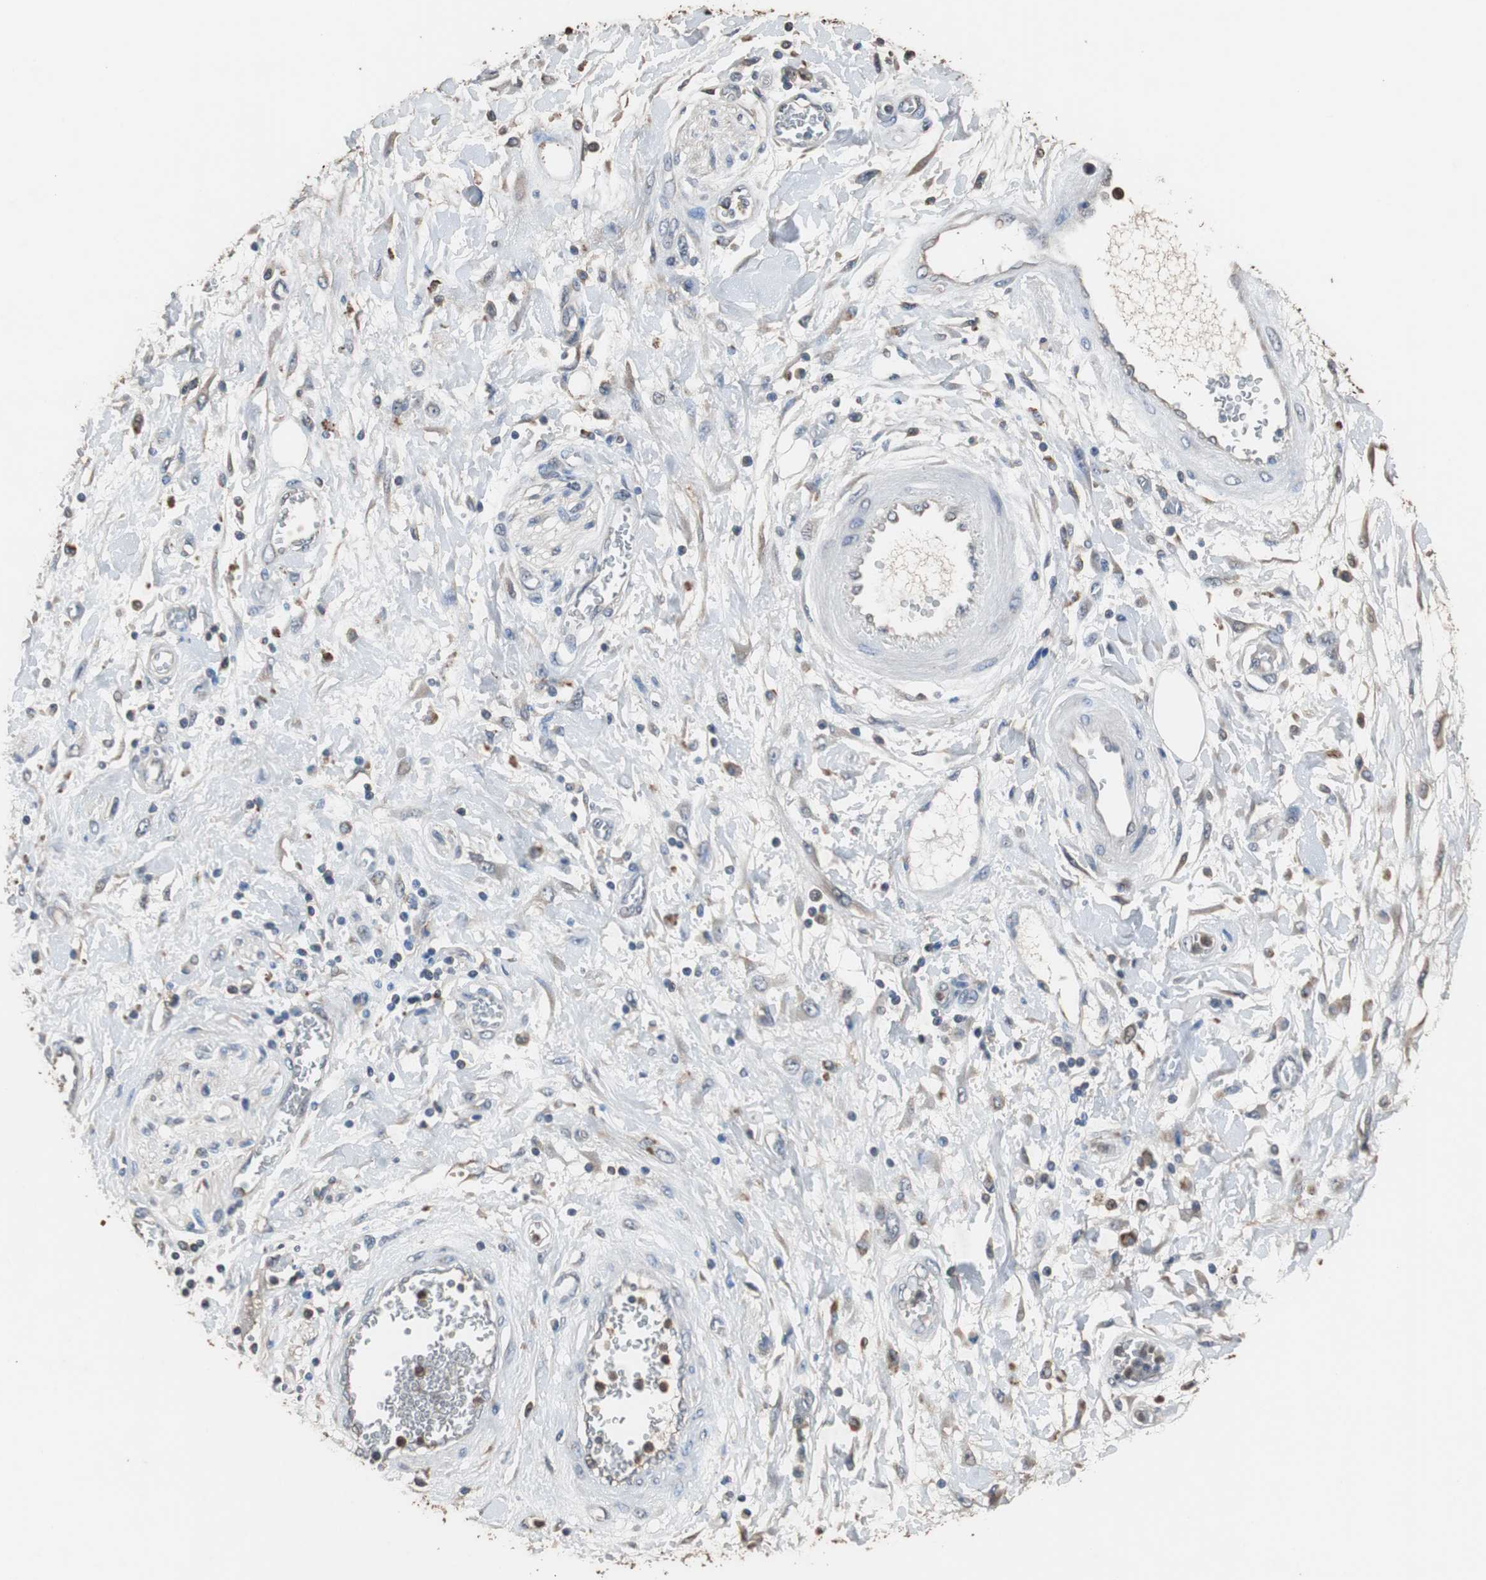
{"staining": {"intensity": "negative", "quantity": "none", "location": "none"}, "tissue": "pancreatic cancer", "cell_type": "Tumor cells", "image_type": "cancer", "snomed": [{"axis": "morphology", "description": "Adenocarcinoma, NOS"}, {"axis": "topography", "description": "Pancreas"}], "caption": "Immunohistochemistry of human adenocarcinoma (pancreatic) shows no staining in tumor cells. Brightfield microscopy of immunohistochemistry (IHC) stained with DAB (brown) and hematoxylin (blue), captured at high magnification.", "gene": "SCIMP", "patient": {"sex": "female", "age": 70}}